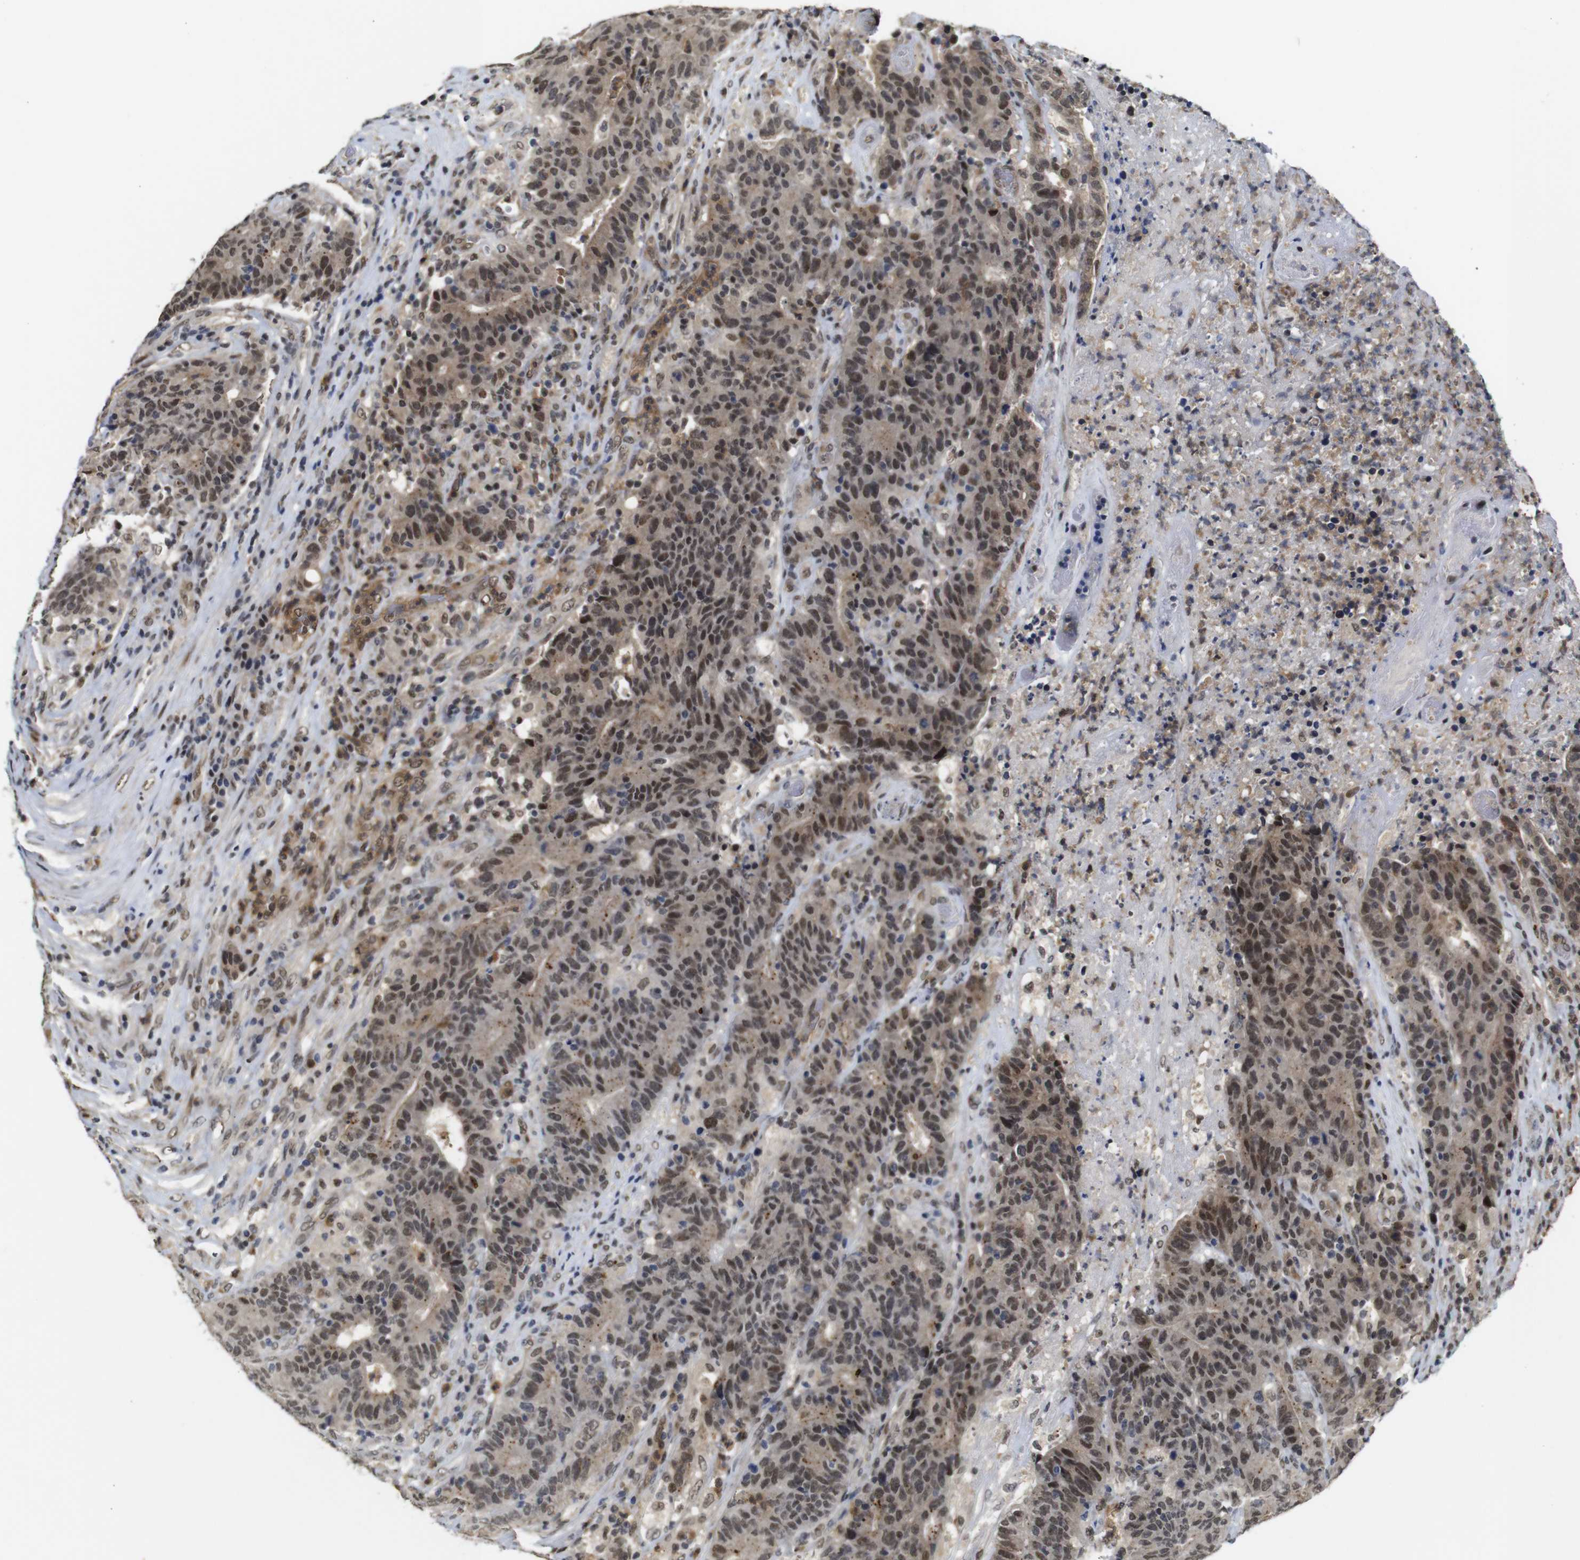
{"staining": {"intensity": "moderate", "quantity": "25%-75%", "location": "cytoplasmic/membranous,nuclear"}, "tissue": "colorectal cancer", "cell_type": "Tumor cells", "image_type": "cancer", "snomed": [{"axis": "morphology", "description": "Normal tissue, NOS"}, {"axis": "morphology", "description": "Adenocarcinoma, NOS"}, {"axis": "topography", "description": "Colon"}], "caption": "Protein staining demonstrates moderate cytoplasmic/membranous and nuclear positivity in about 25%-75% of tumor cells in colorectal adenocarcinoma.", "gene": "NTRK3", "patient": {"sex": "female", "age": 75}}